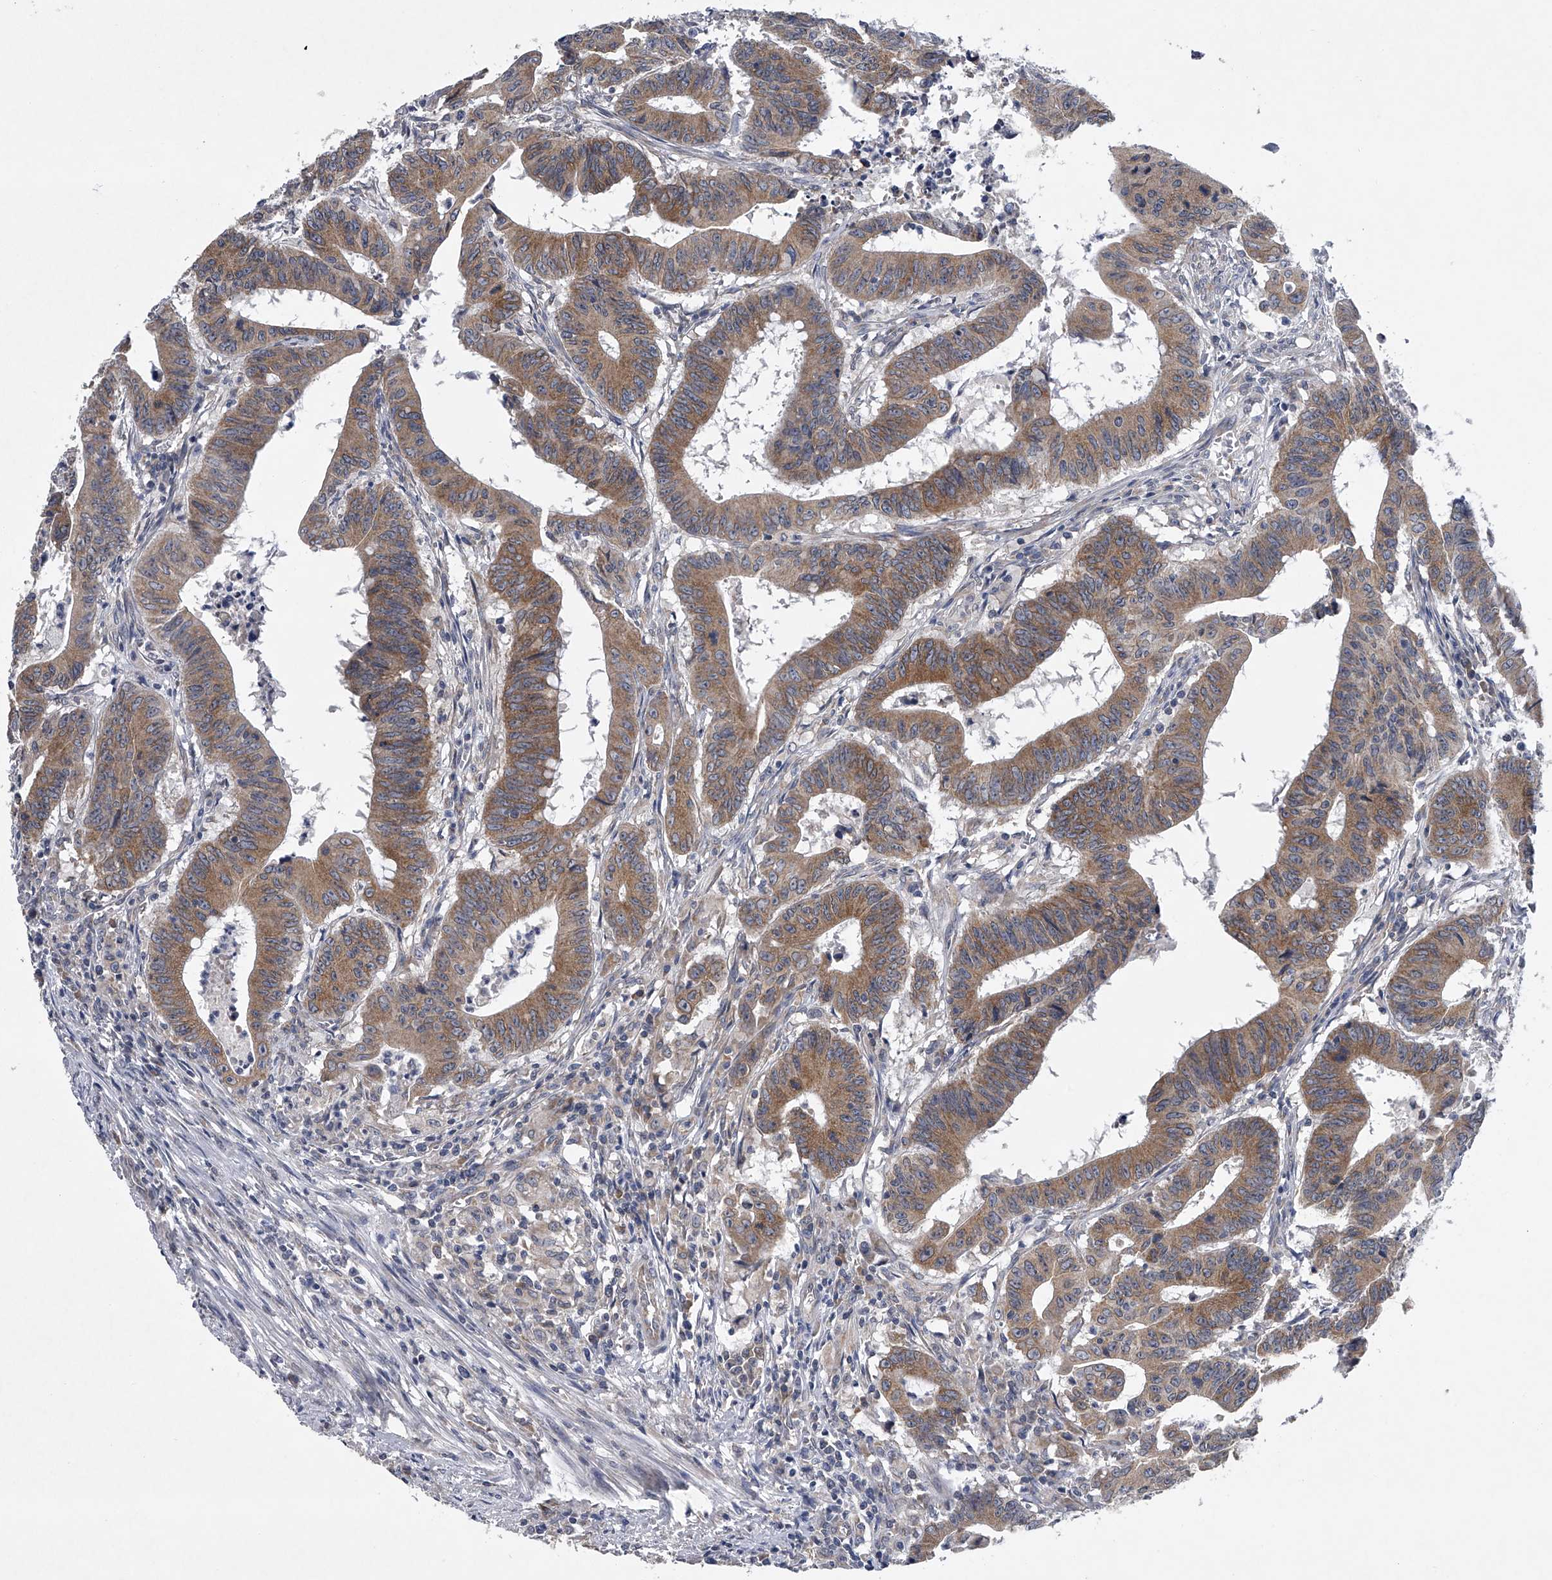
{"staining": {"intensity": "moderate", "quantity": ">75%", "location": "cytoplasmic/membranous"}, "tissue": "colorectal cancer", "cell_type": "Tumor cells", "image_type": "cancer", "snomed": [{"axis": "morphology", "description": "Adenocarcinoma, NOS"}, {"axis": "topography", "description": "Colon"}], "caption": "Immunohistochemistry of human colorectal cancer shows medium levels of moderate cytoplasmic/membranous staining in about >75% of tumor cells. Immunohistochemistry (ihc) stains the protein in brown and the nuclei are stained blue.", "gene": "RNF5", "patient": {"sex": "male", "age": 45}}